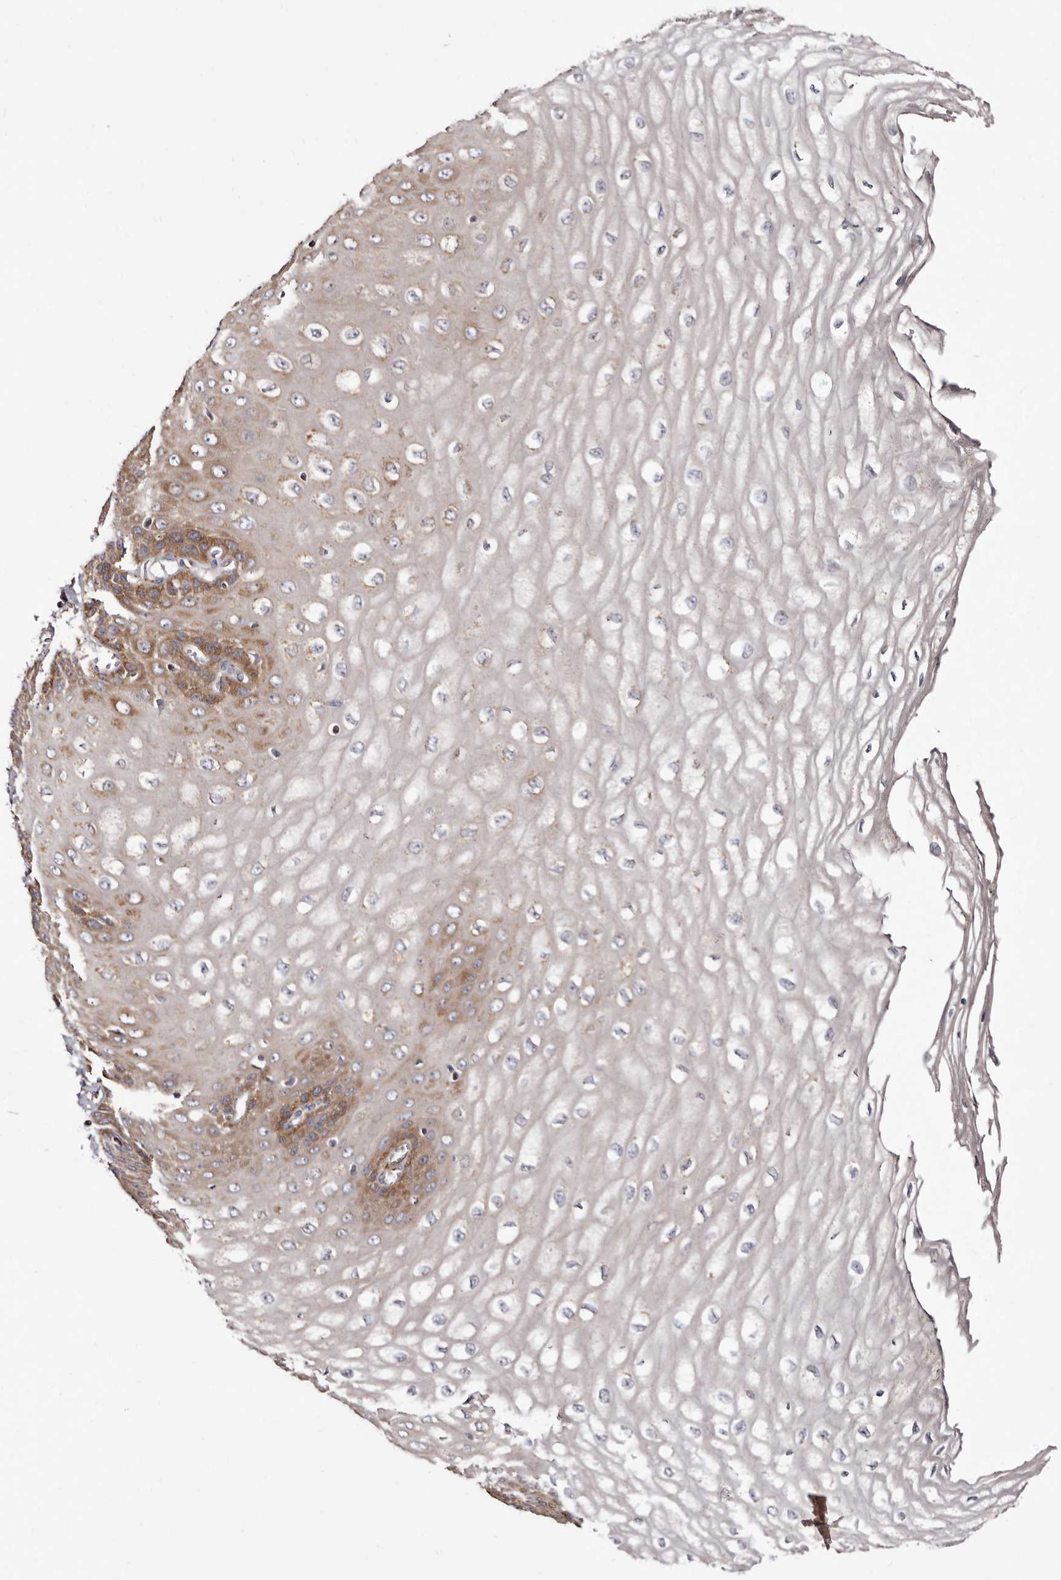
{"staining": {"intensity": "moderate", "quantity": "25%-75%", "location": "cytoplasmic/membranous"}, "tissue": "esophagus", "cell_type": "Squamous epithelial cells", "image_type": "normal", "snomed": [{"axis": "morphology", "description": "Normal tissue, NOS"}, {"axis": "topography", "description": "Esophagus"}], "caption": "DAB (3,3'-diaminobenzidine) immunohistochemical staining of unremarkable human esophagus displays moderate cytoplasmic/membranous protein staining in approximately 25%-75% of squamous epithelial cells.", "gene": "LUZP1", "patient": {"sex": "male", "age": 60}}